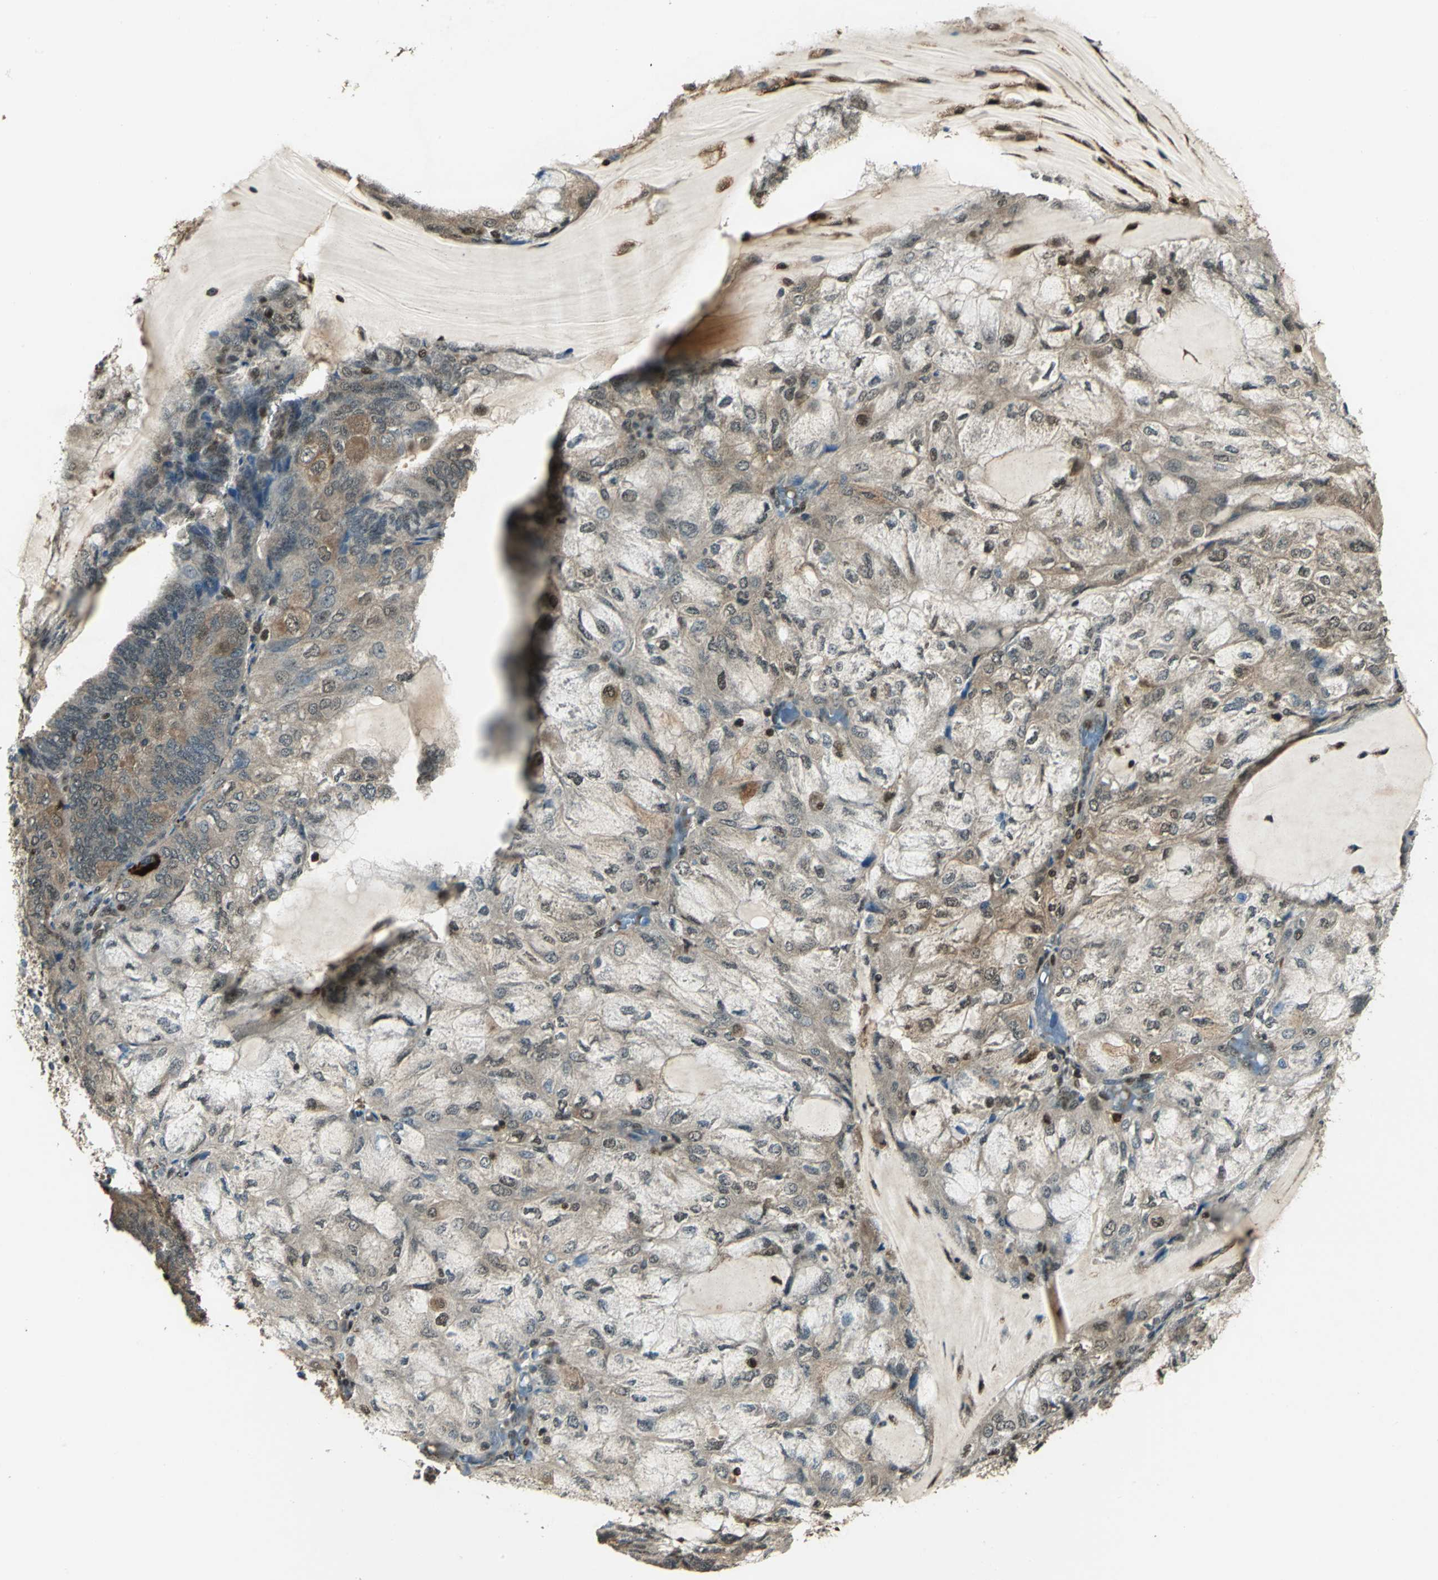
{"staining": {"intensity": "moderate", "quantity": ">75%", "location": "cytoplasmic/membranous"}, "tissue": "endometrial cancer", "cell_type": "Tumor cells", "image_type": "cancer", "snomed": [{"axis": "morphology", "description": "Adenocarcinoma, NOS"}, {"axis": "topography", "description": "Endometrium"}], "caption": "A histopathology image of human endometrial adenocarcinoma stained for a protein demonstrates moderate cytoplasmic/membranous brown staining in tumor cells.", "gene": "PPP1R13L", "patient": {"sex": "female", "age": 81}}